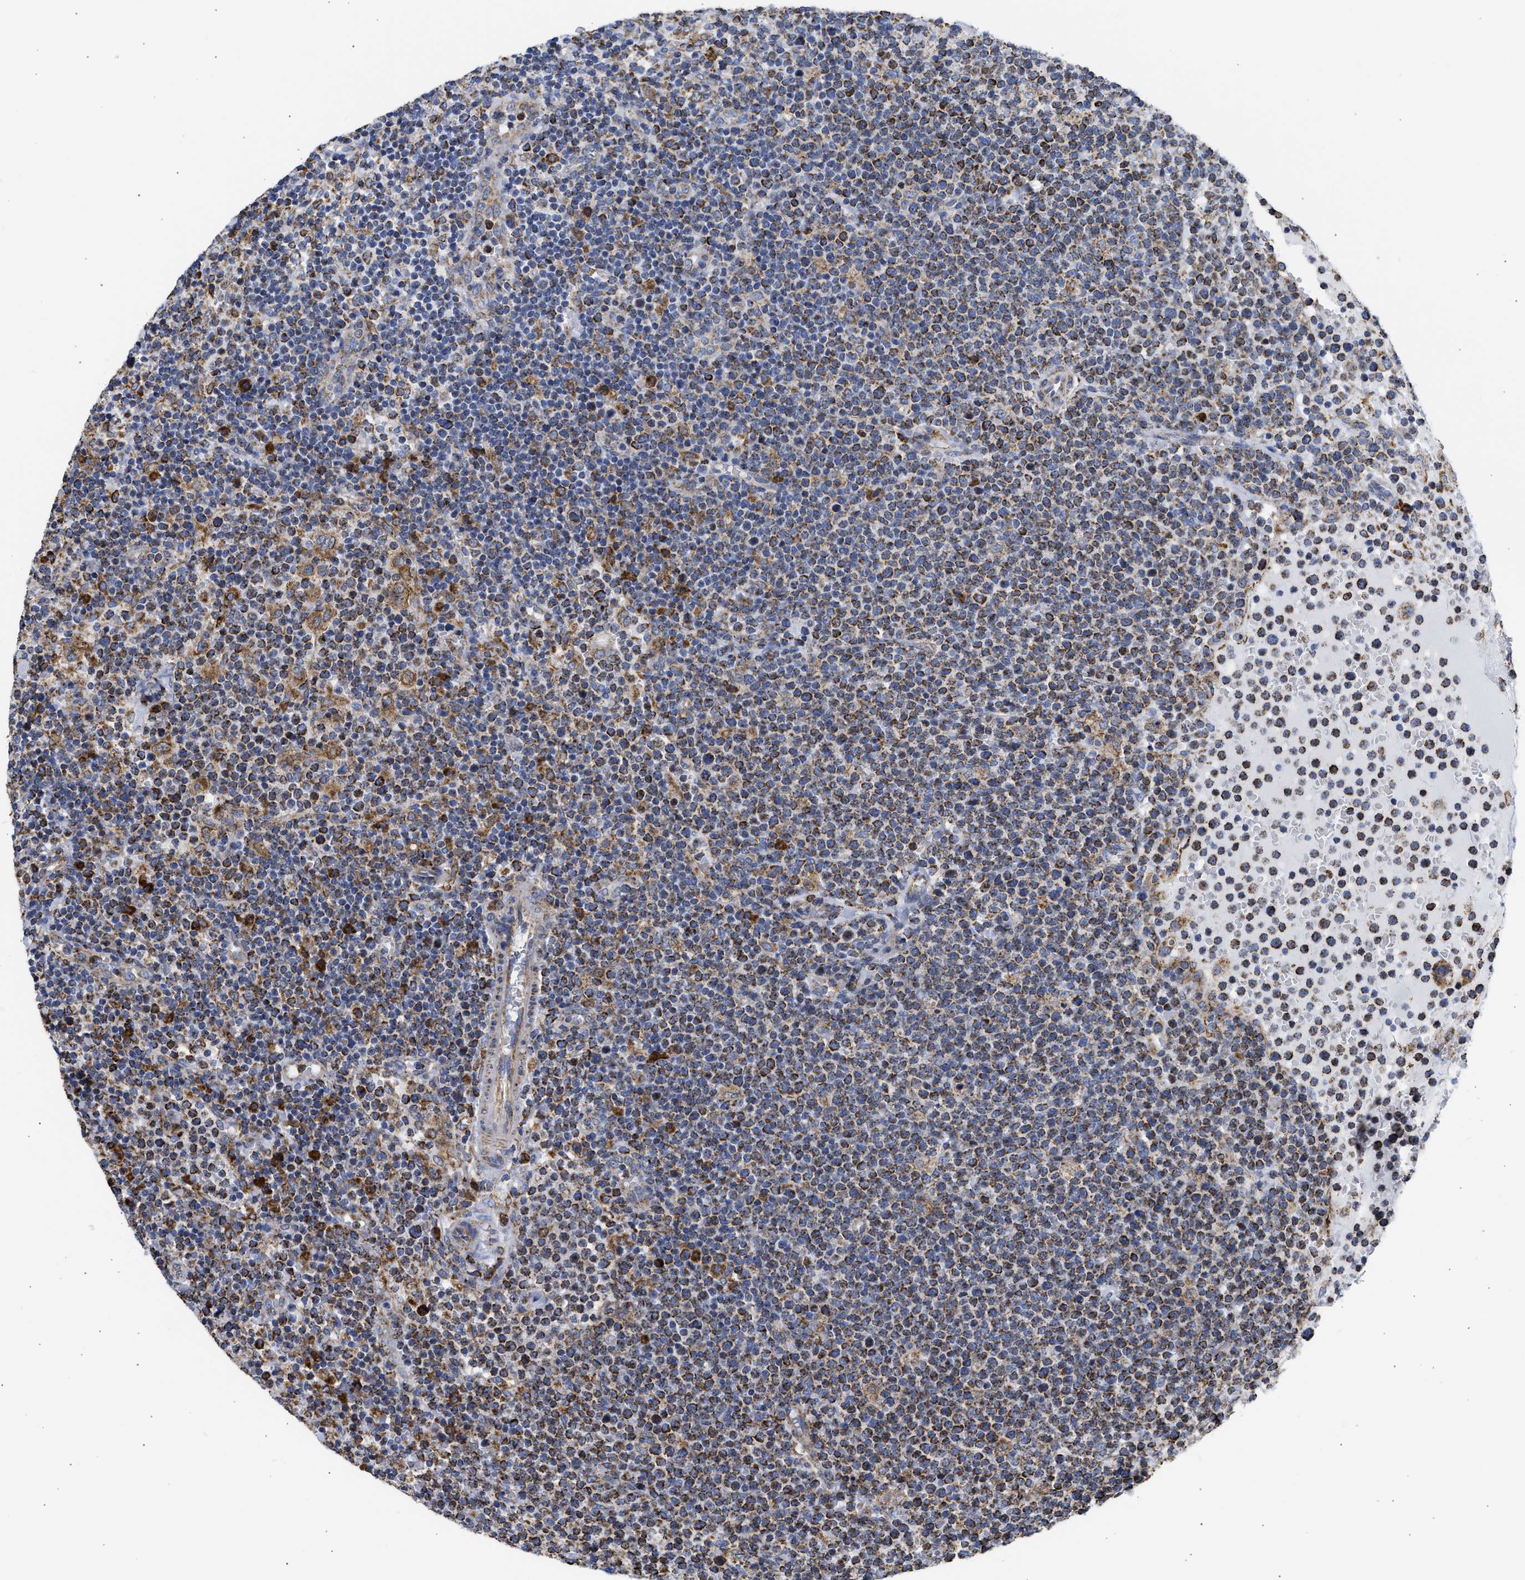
{"staining": {"intensity": "strong", "quantity": ">75%", "location": "cytoplasmic/membranous"}, "tissue": "lymphoma", "cell_type": "Tumor cells", "image_type": "cancer", "snomed": [{"axis": "morphology", "description": "Malignant lymphoma, non-Hodgkin's type, High grade"}, {"axis": "topography", "description": "Lymph node"}], "caption": "Protein staining of high-grade malignant lymphoma, non-Hodgkin's type tissue exhibits strong cytoplasmic/membranous staining in about >75% of tumor cells.", "gene": "CYCS", "patient": {"sex": "male", "age": 61}}